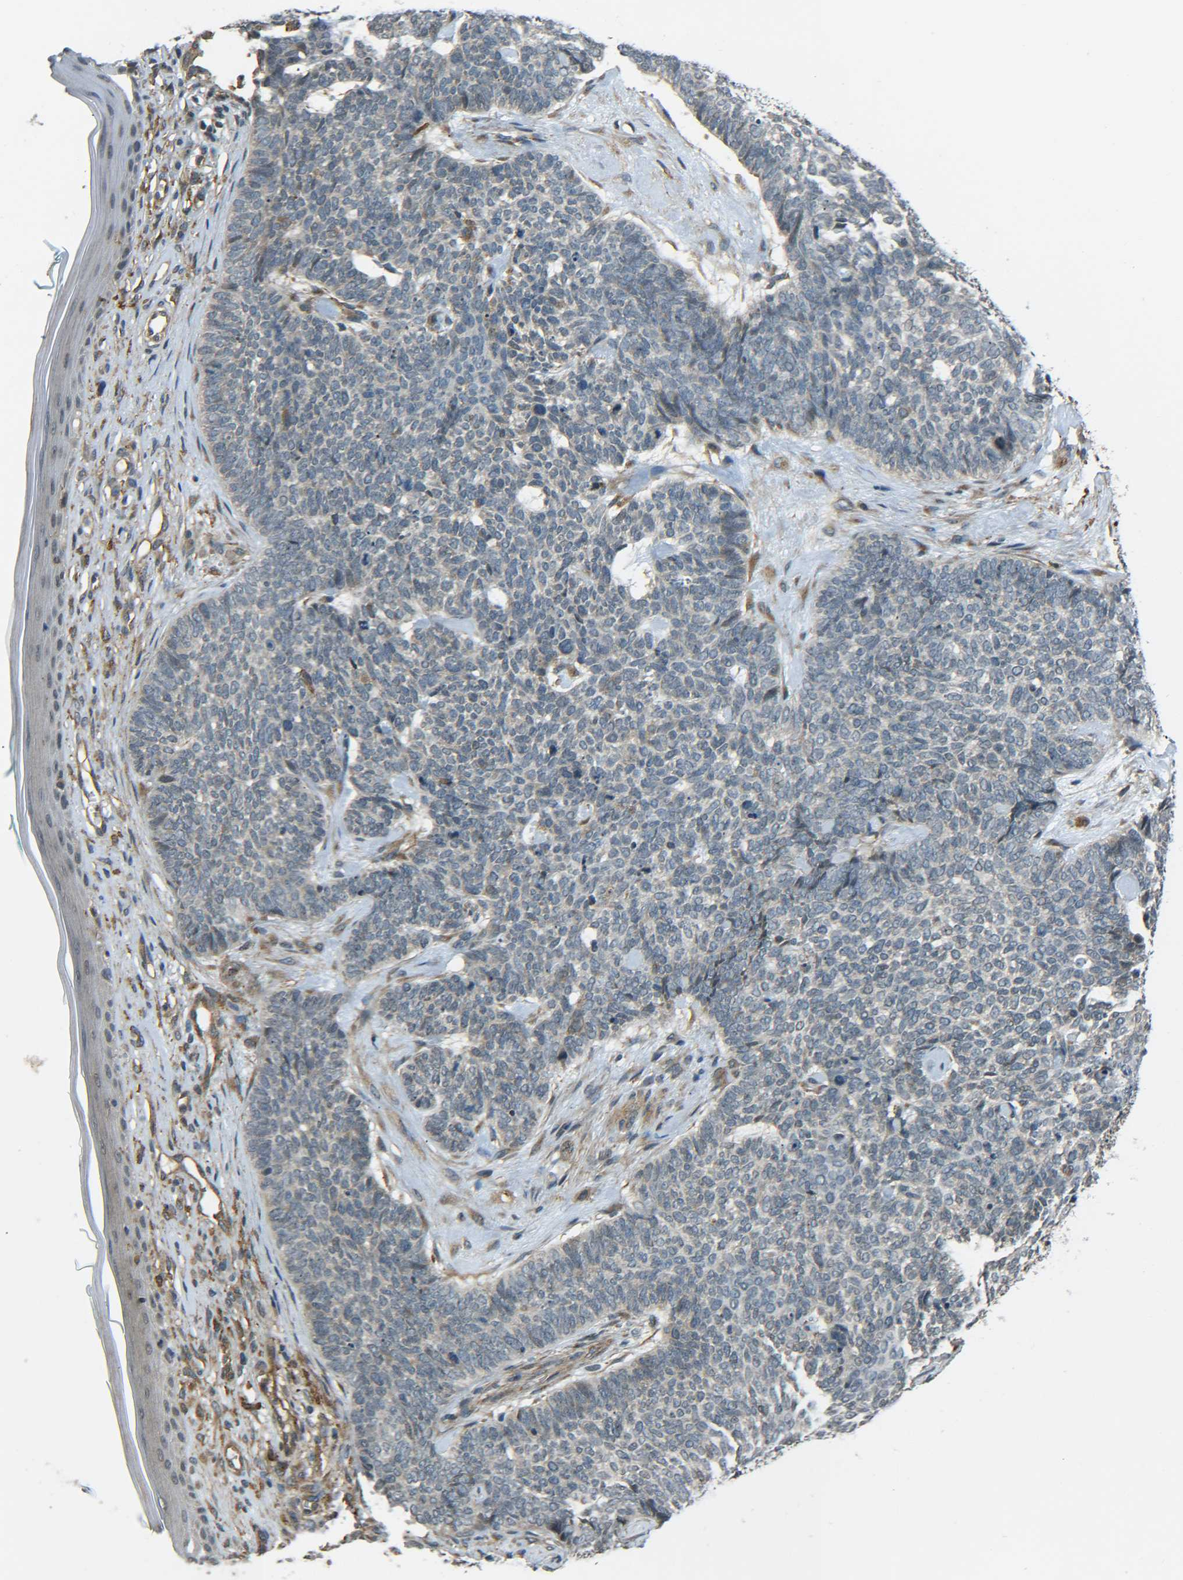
{"staining": {"intensity": "negative", "quantity": "none", "location": "none"}, "tissue": "skin cancer", "cell_type": "Tumor cells", "image_type": "cancer", "snomed": [{"axis": "morphology", "description": "Basal cell carcinoma"}, {"axis": "topography", "description": "Skin"}], "caption": "An image of skin basal cell carcinoma stained for a protein shows no brown staining in tumor cells.", "gene": "DAB2", "patient": {"sex": "female", "age": 84}}